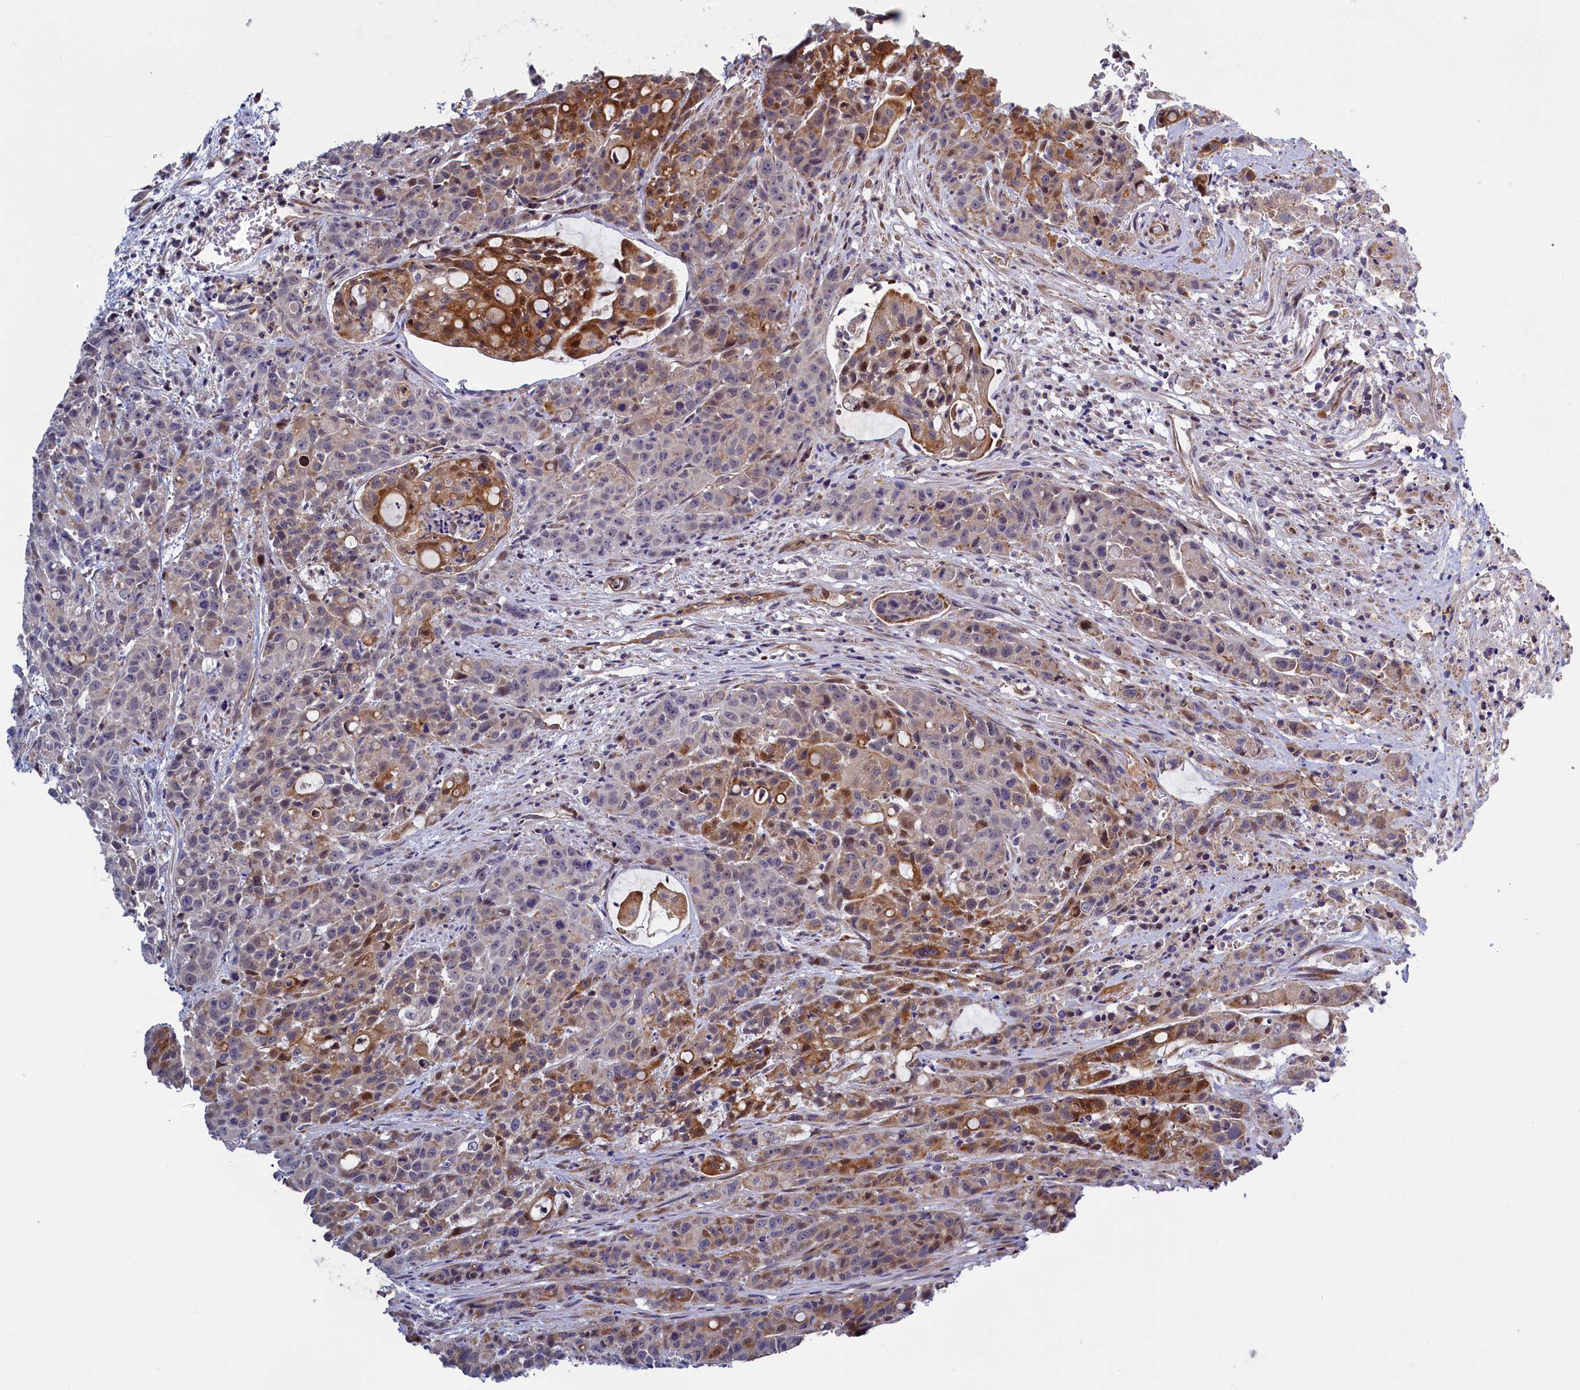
{"staining": {"intensity": "moderate", "quantity": "25%-75%", "location": "cytoplasmic/membranous"}, "tissue": "colorectal cancer", "cell_type": "Tumor cells", "image_type": "cancer", "snomed": [{"axis": "morphology", "description": "Adenocarcinoma, NOS"}, {"axis": "topography", "description": "Colon"}], "caption": "DAB (3,3'-diaminobenzidine) immunohistochemical staining of human colorectal cancer displays moderate cytoplasmic/membranous protein positivity in about 25%-75% of tumor cells. Immunohistochemistry stains the protein of interest in brown and the nuclei are stained blue.", "gene": "PIK3C3", "patient": {"sex": "male", "age": 62}}